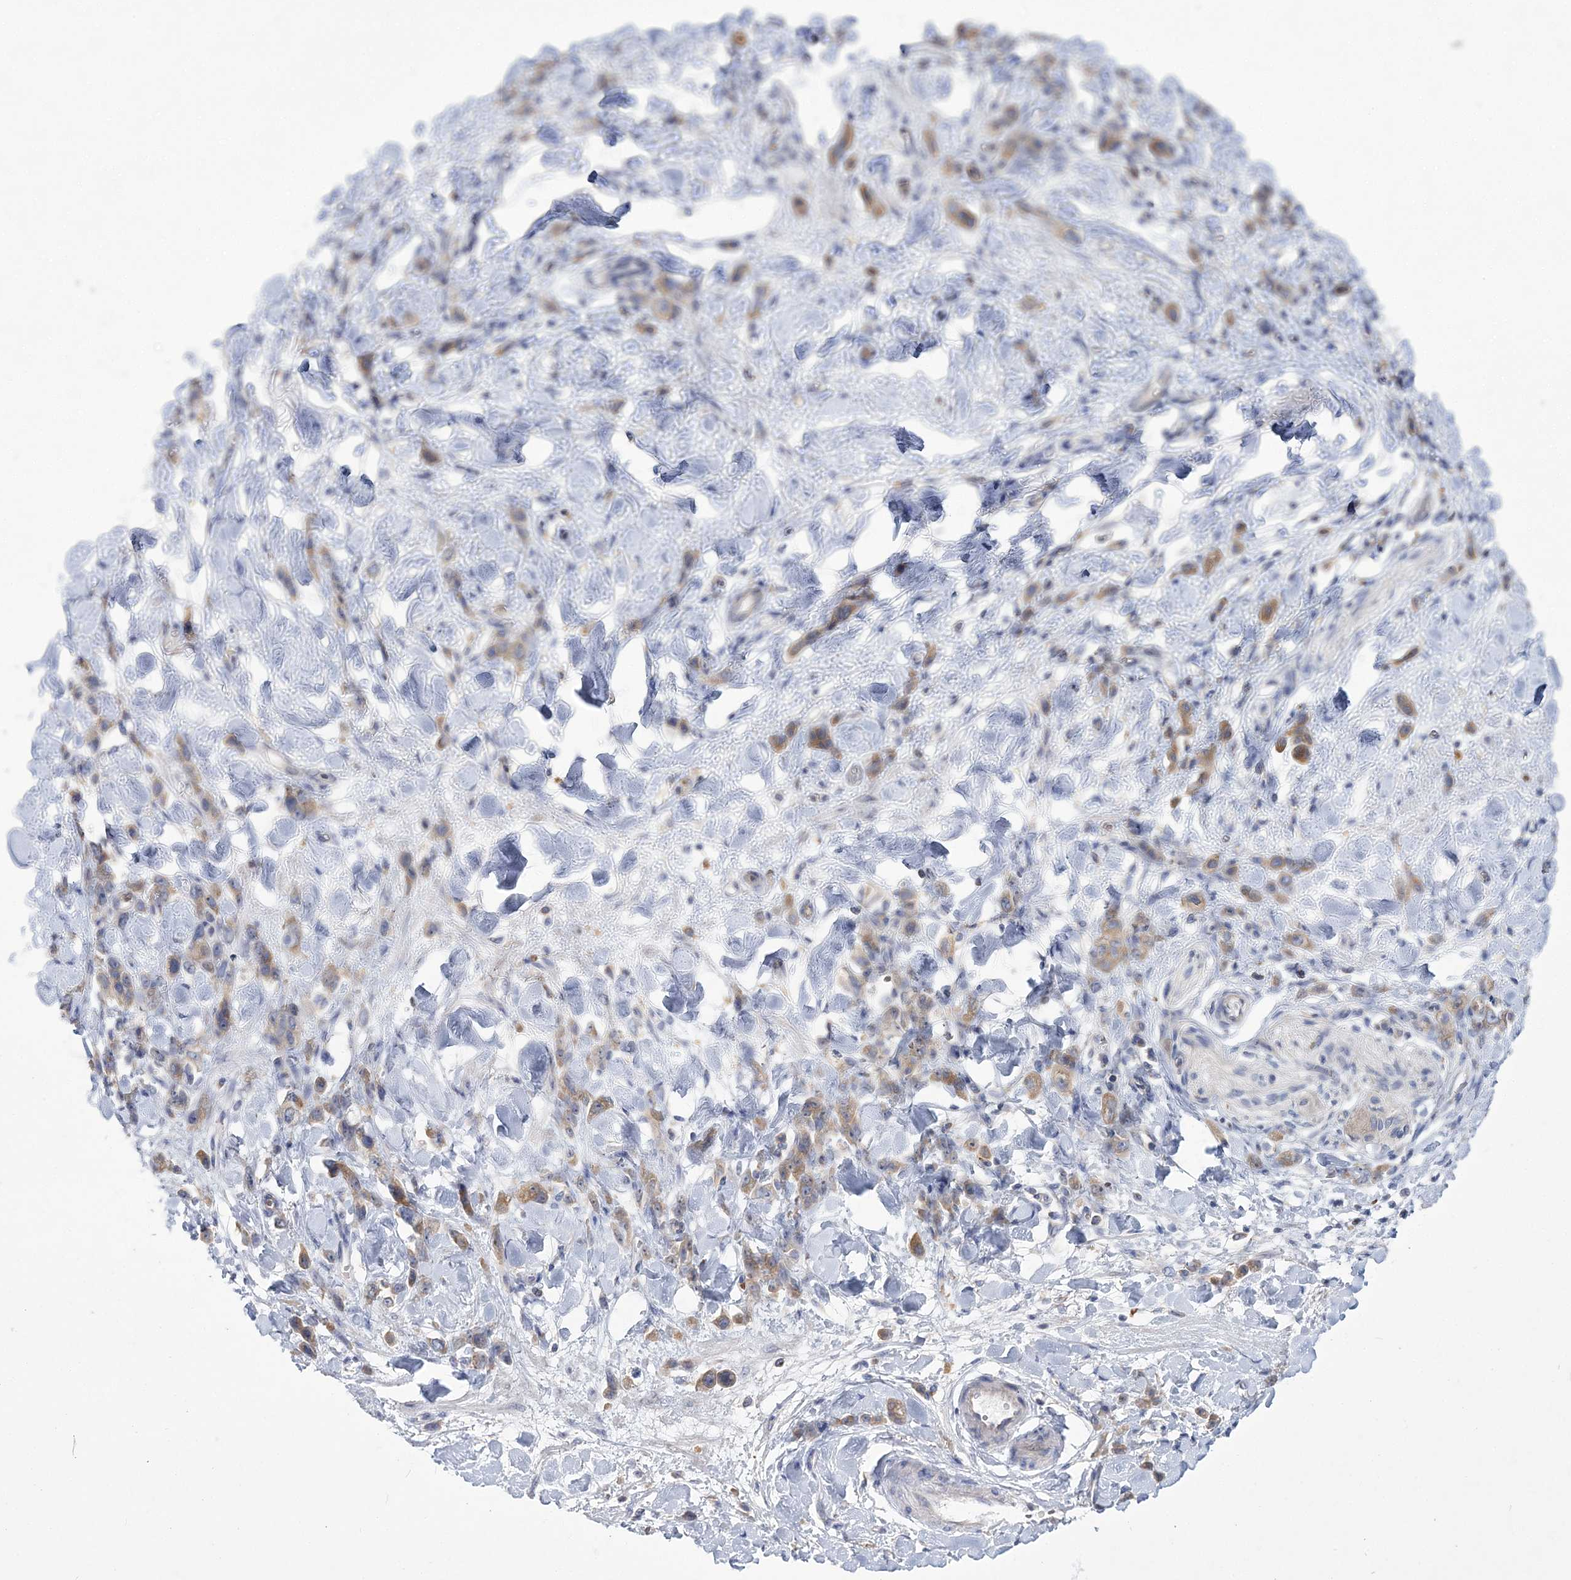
{"staining": {"intensity": "moderate", "quantity": ">75%", "location": "cytoplasmic/membranous"}, "tissue": "stomach cancer", "cell_type": "Tumor cells", "image_type": "cancer", "snomed": [{"axis": "morphology", "description": "Normal tissue, NOS"}, {"axis": "morphology", "description": "Adenocarcinoma, NOS"}, {"axis": "topography", "description": "Stomach"}], "caption": "IHC of human stomach cancer displays medium levels of moderate cytoplasmic/membranous positivity in approximately >75% of tumor cells.", "gene": "ATP11B", "patient": {"sex": "male", "age": 82}}